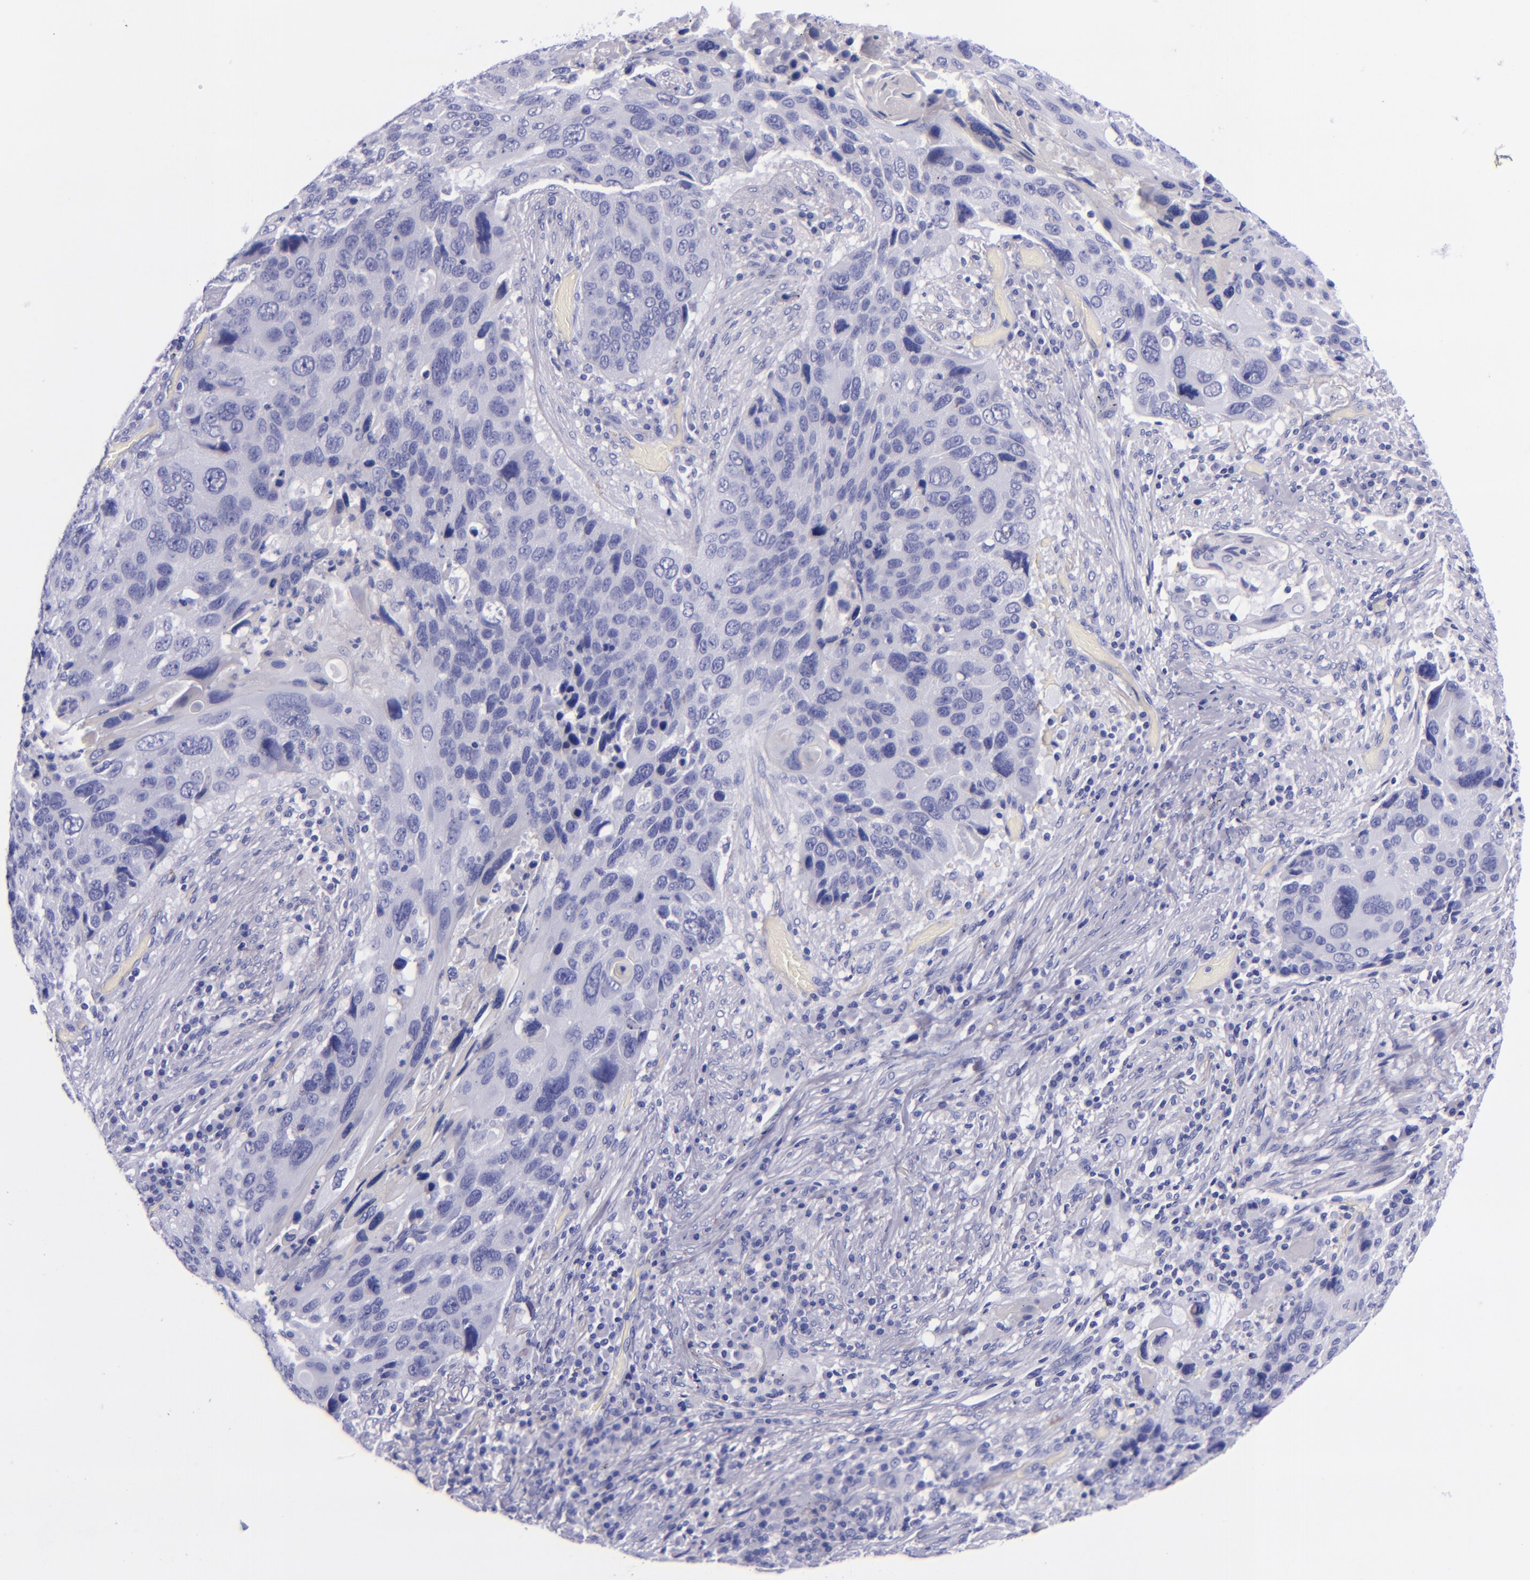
{"staining": {"intensity": "negative", "quantity": "none", "location": "none"}, "tissue": "lung cancer", "cell_type": "Tumor cells", "image_type": "cancer", "snomed": [{"axis": "morphology", "description": "Squamous cell carcinoma, NOS"}, {"axis": "topography", "description": "Lung"}], "caption": "Immunohistochemistry photomicrograph of human lung squamous cell carcinoma stained for a protein (brown), which displays no staining in tumor cells.", "gene": "LAG3", "patient": {"sex": "male", "age": 68}}